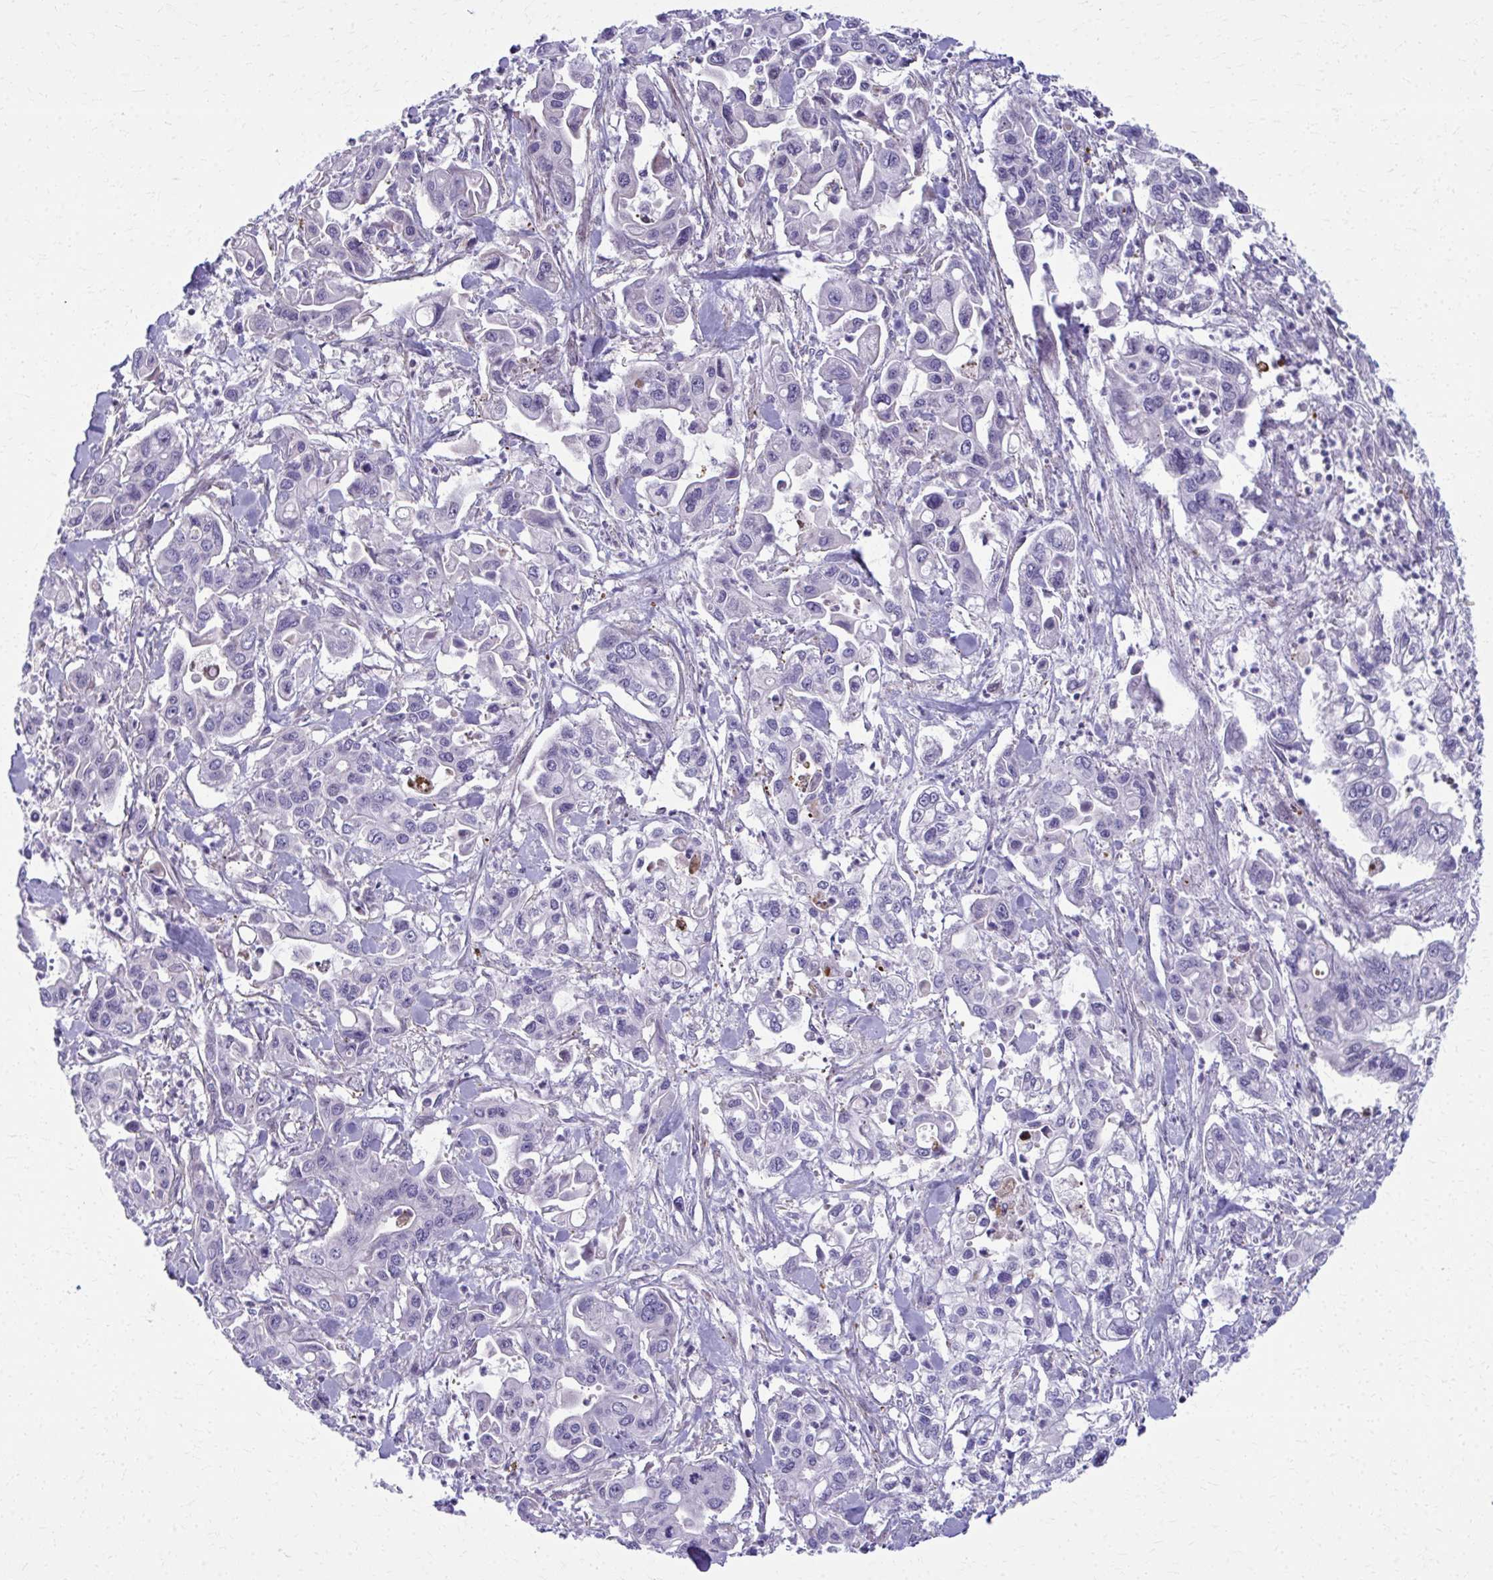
{"staining": {"intensity": "negative", "quantity": "none", "location": "none"}, "tissue": "pancreatic cancer", "cell_type": "Tumor cells", "image_type": "cancer", "snomed": [{"axis": "morphology", "description": "Adenocarcinoma, NOS"}, {"axis": "topography", "description": "Pancreas"}], "caption": "A micrograph of pancreatic adenocarcinoma stained for a protein reveals no brown staining in tumor cells. (DAB immunohistochemistry visualized using brightfield microscopy, high magnification).", "gene": "LRRC4B", "patient": {"sex": "male", "age": 62}}